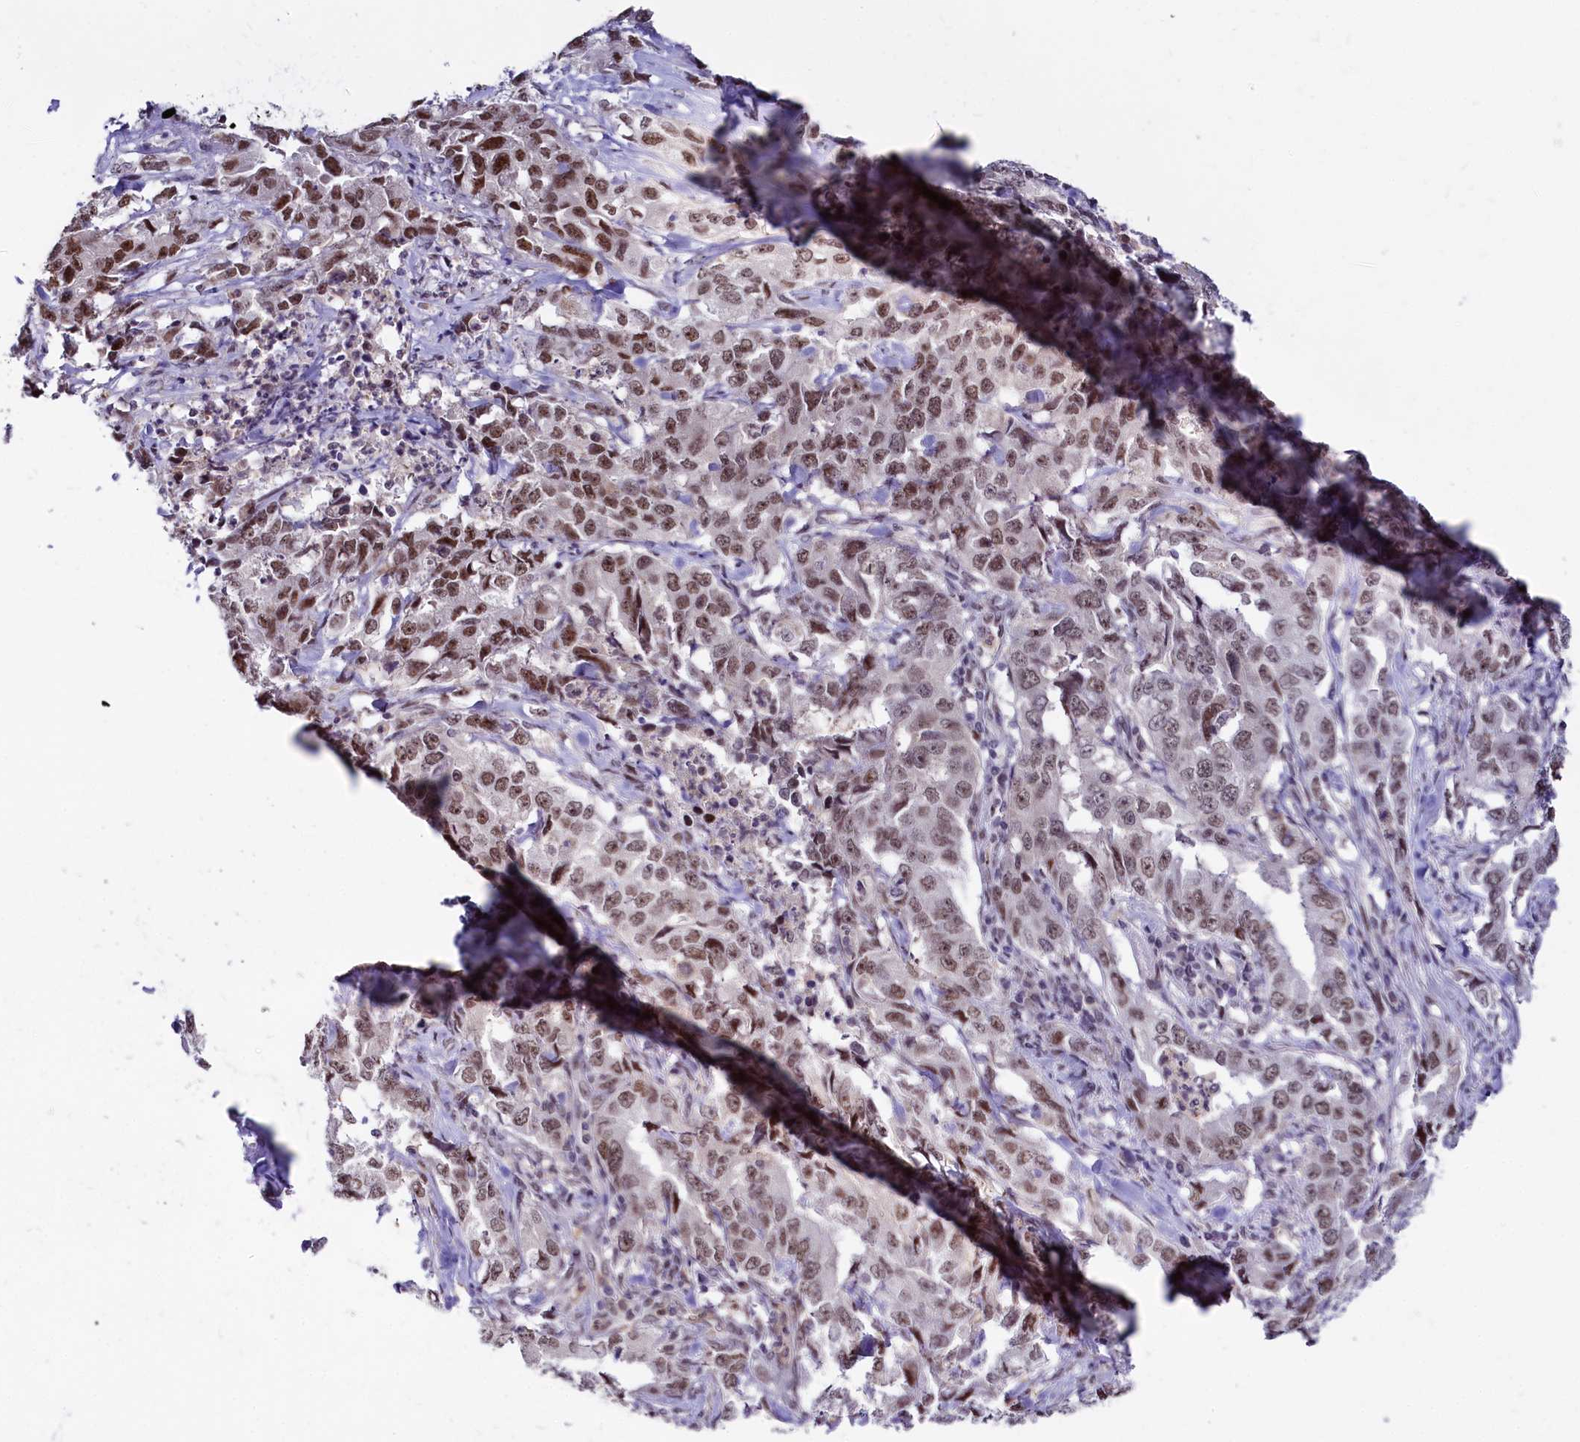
{"staining": {"intensity": "moderate", "quantity": ">75%", "location": "nuclear"}, "tissue": "lung cancer", "cell_type": "Tumor cells", "image_type": "cancer", "snomed": [{"axis": "morphology", "description": "Adenocarcinoma, NOS"}, {"axis": "topography", "description": "Lung"}], "caption": "Moderate nuclear positivity for a protein is seen in approximately >75% of tumor cells of lung cancer (adenocarcinoma) using immunohistochemistry (IHC).", "gene": "SCAF11", "patient": {"sex": "female", "age": 51}}